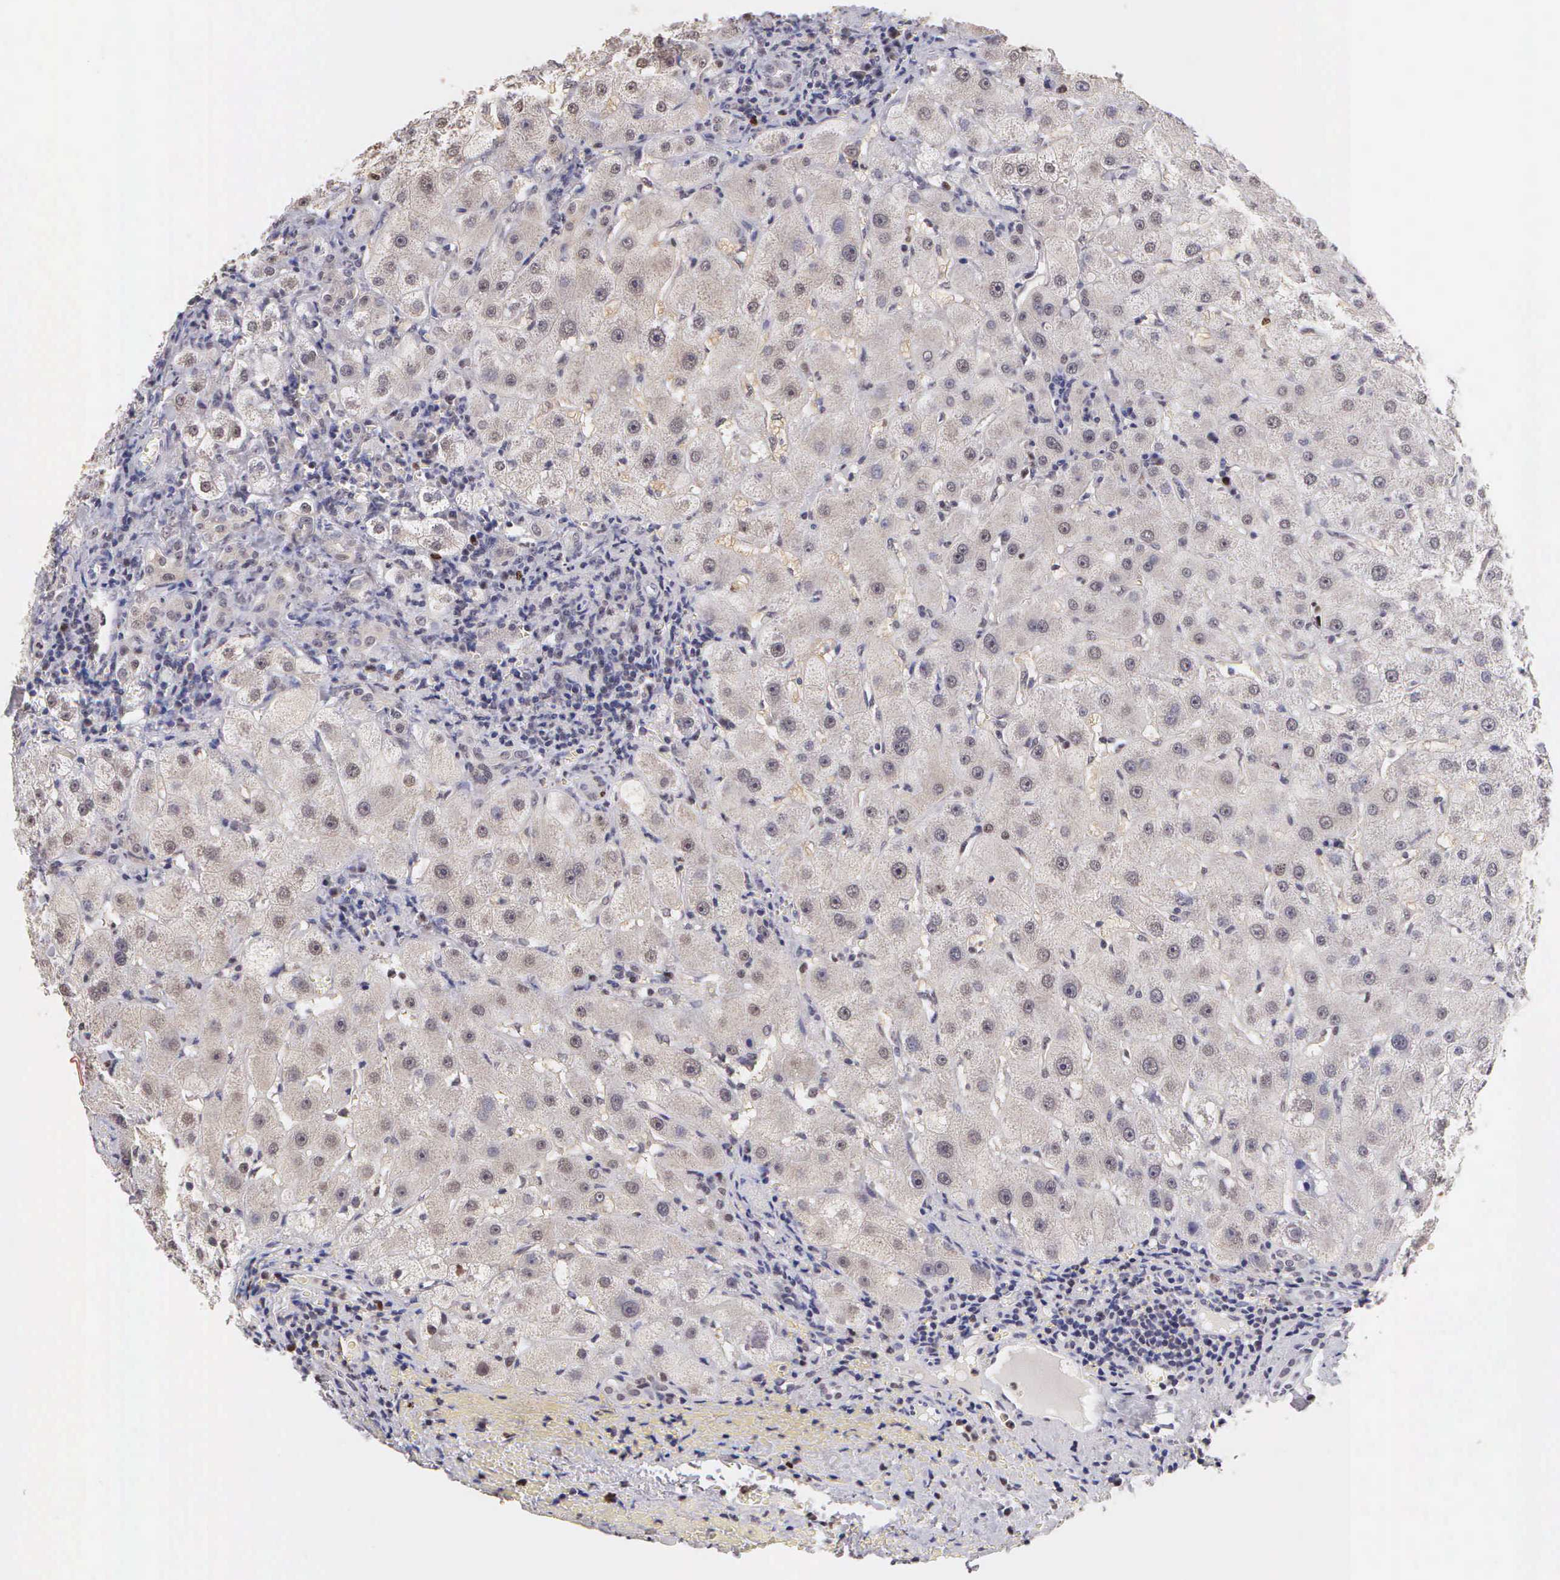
{"staining": {"intensity": "negative", "quantity": "none", "location": "none"}, "tissue": "liver", "cell_type": "Cholangiocytes", "image_type": "normal", "snomed": [{"axis": "morphology", "description": "Normal tissue, NOS"}, {"axis": "topography", "description": "Liver"}], "caption": "DAB (3,3'-diaminobenzidine) immunohistochemical staining of normal liver shows no significant positivity in cholangiocytes.", "gene": "MKI67", "patient": {"sex": "female", "age": 79}}